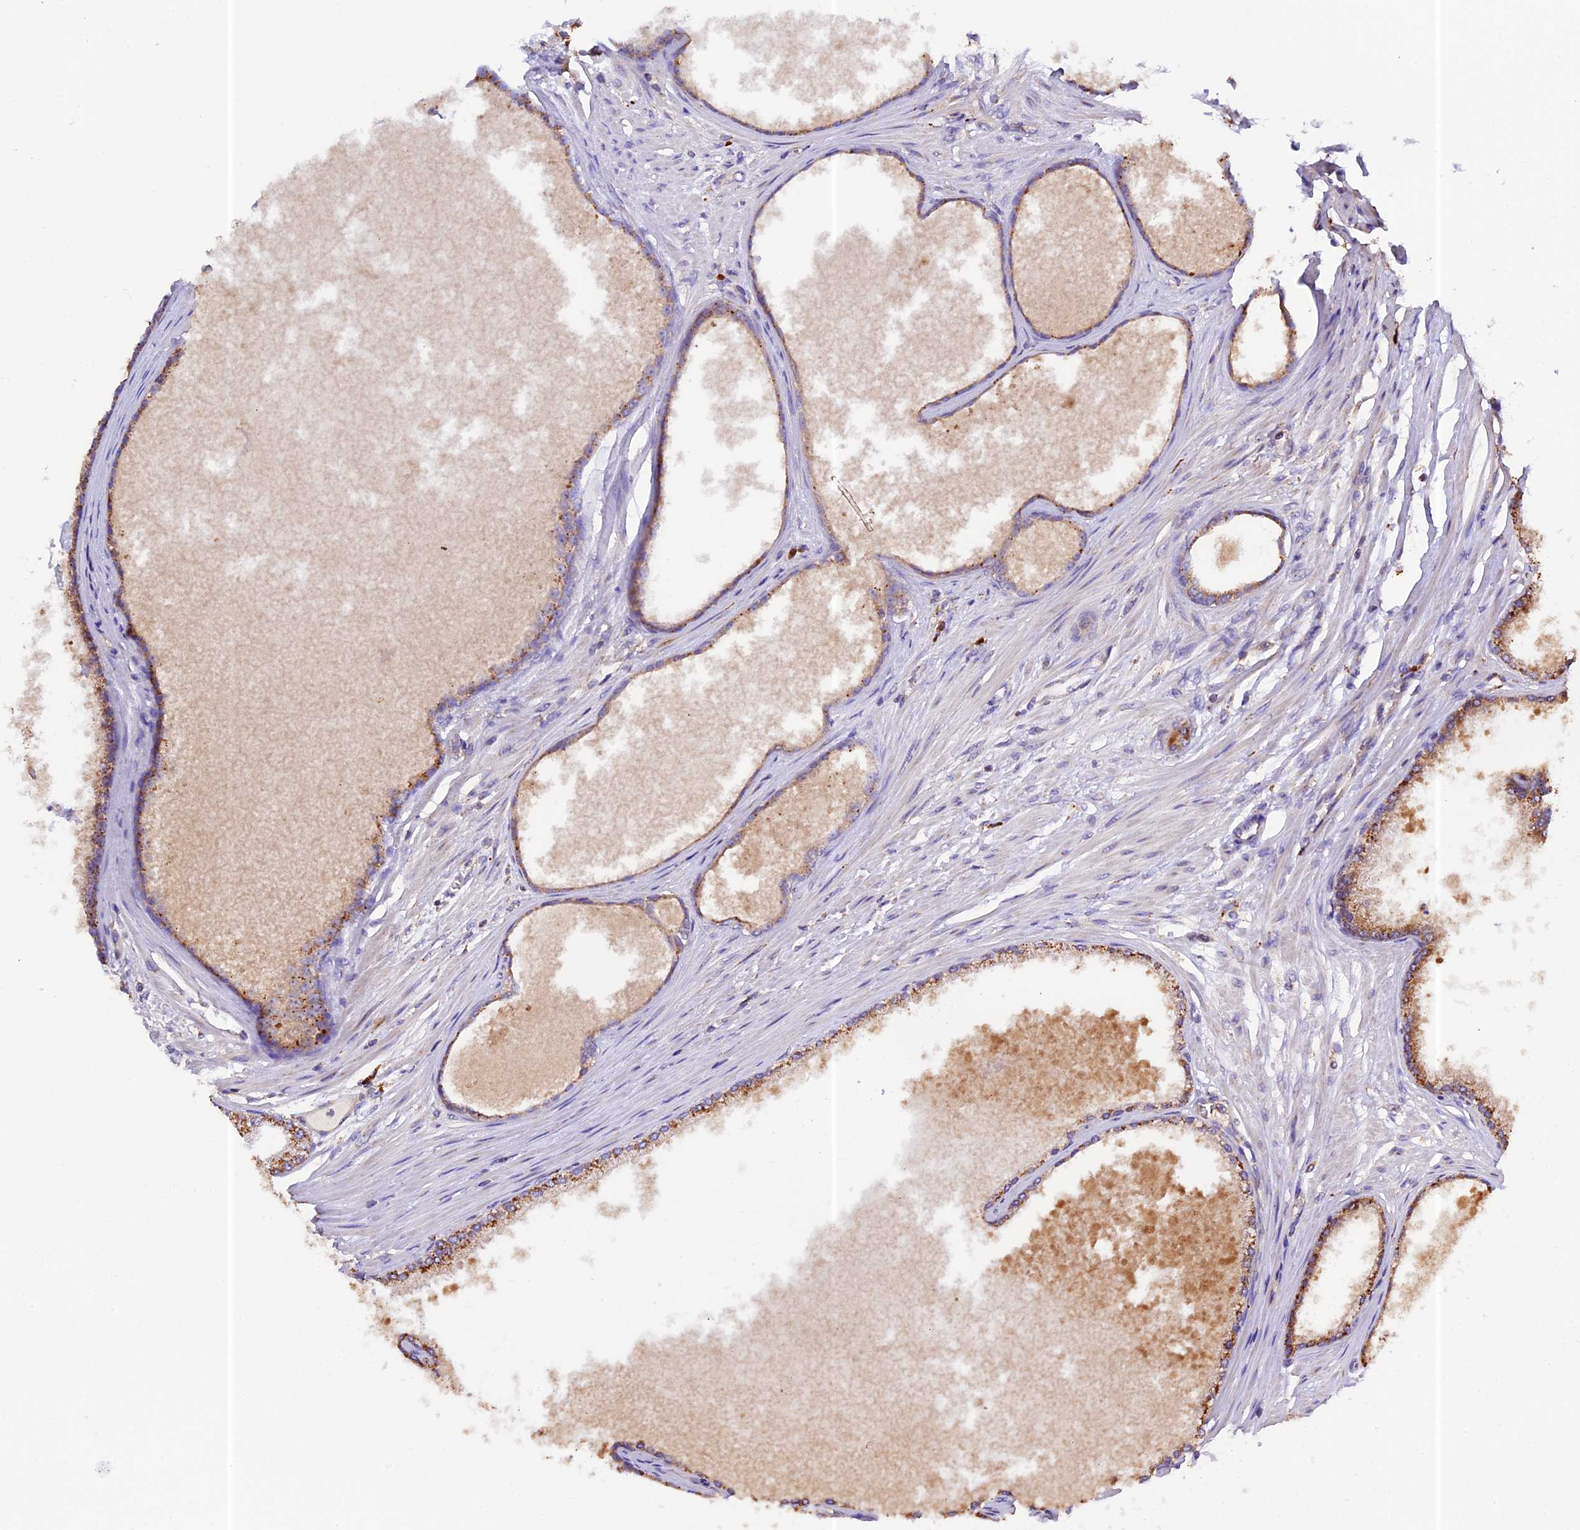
{"staining": {"intensity": "moderate", "quantity": ">75%", "location": "cytoplasmic/membranous"}, "tissue": "prostate cancer", "cell_type": "Tumor cells", "image_type": "cancer", "snomed": [{"axis": "morphology", "description": "Adenocarcinoma, Low grade"}, {"axis": "topography", "description": "Prostate"}], "caption": "An immunohistochemistry (IHC) image of neoplastic tissue is shown. Protein staining in brown shows moderate cytoplasmic/membranous positivity in prostate cancer within tumor cells.", "gene": "METTL22", "patient": {"sex": "male", "age": 63}}